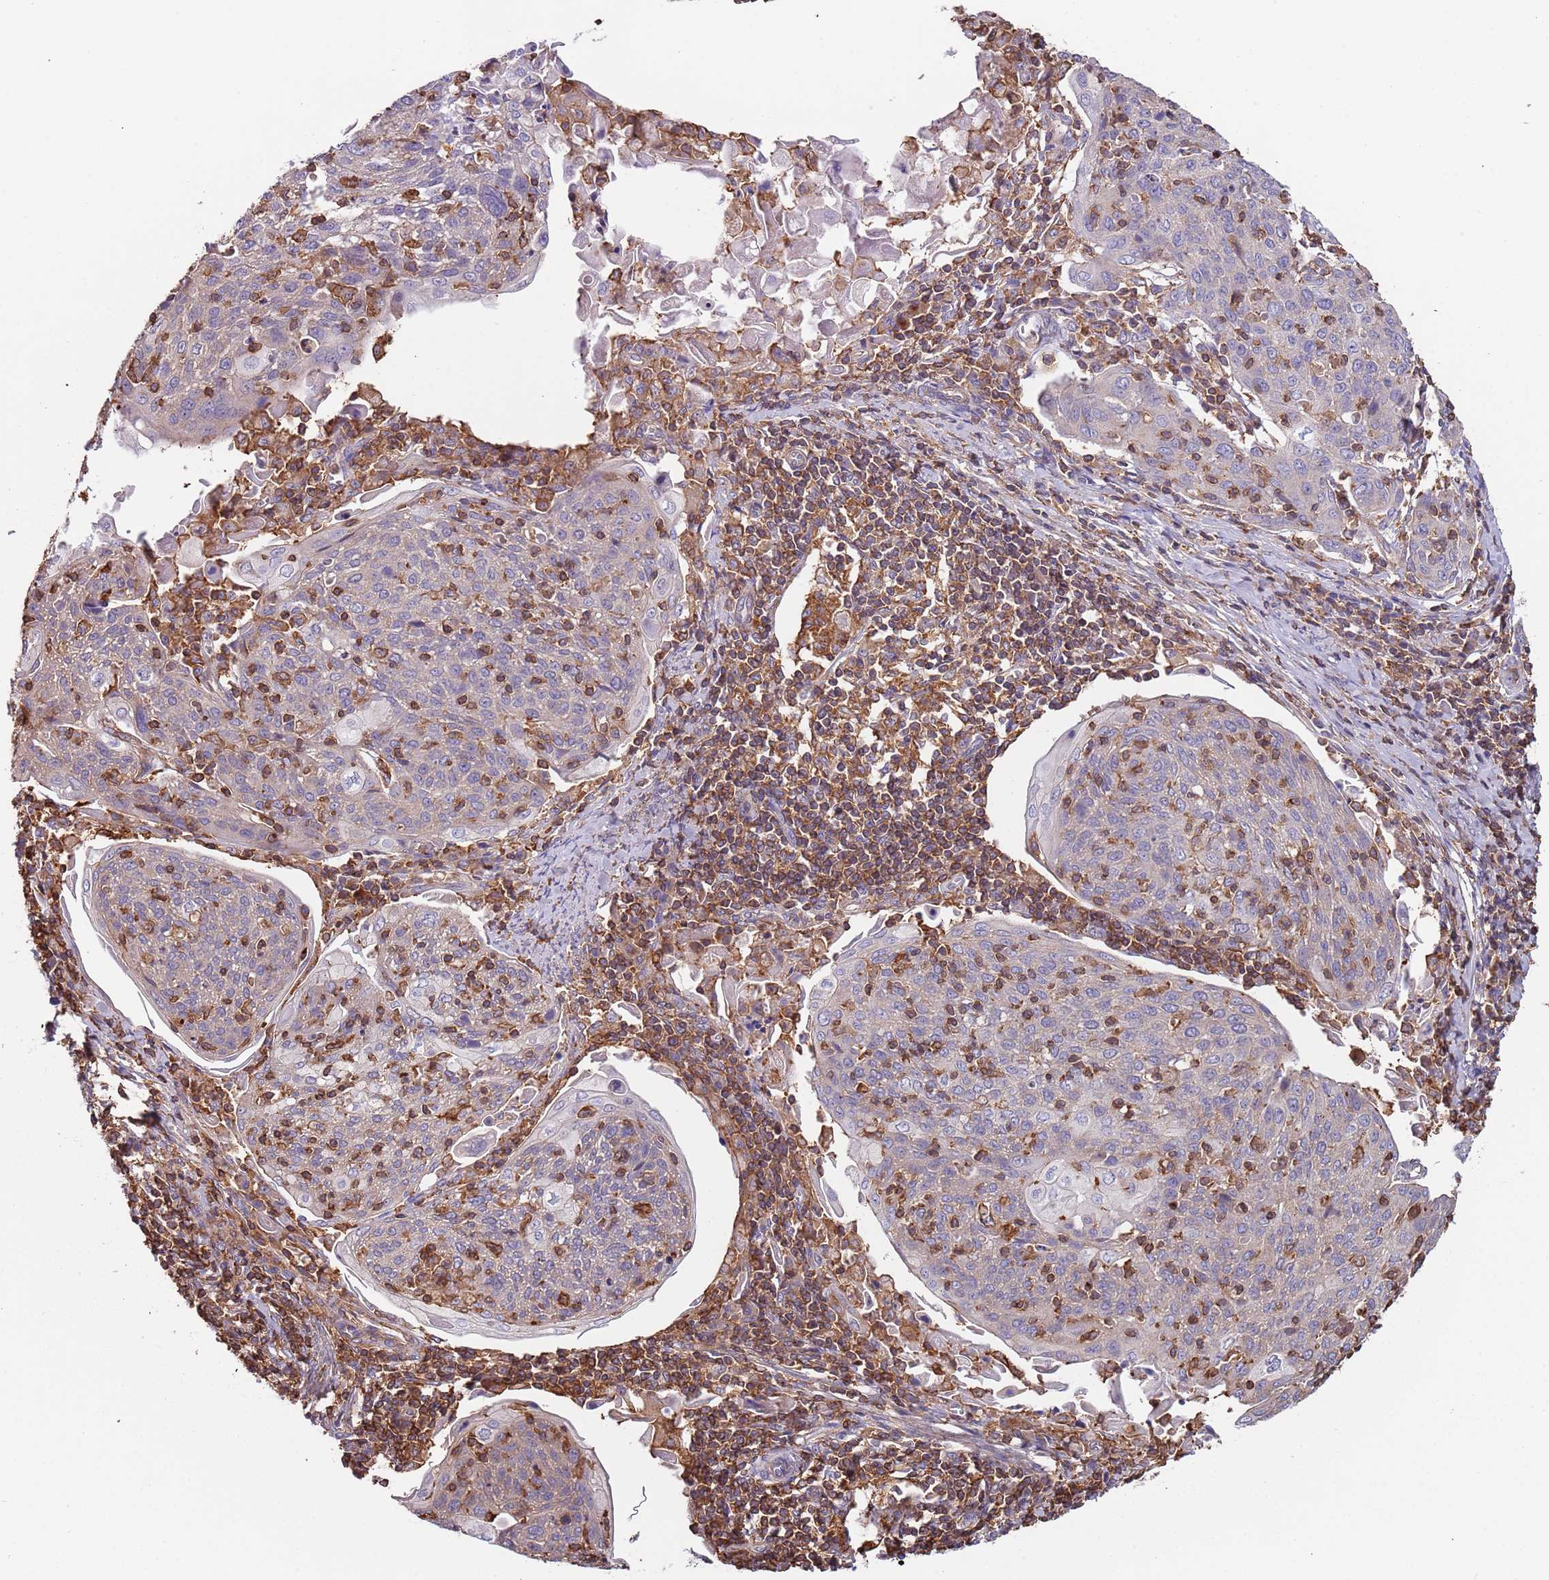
{"staining": {"intensity": "negative", "quantity": "none", "location": "none"}, "tissue": "cervical cancer", "cell_type": "Tumor cells", "image_type": "cancer", "snomed": [{"axis": "morphology", "description": "Squamous cell carcinoma, NOS"}, {"axis": "topography", "description": "Cervix"}], "caption": "Immunohistochemical staining of human cervical cancer demonstrates no significant staining in tumor cells. (DAB (3,3'-diaminobenzidine) immunohistochemistry (IHC) with hematoxylin counter stain).", "gene": "SYT4", "patient": {"sex": "female", "age": 67}}